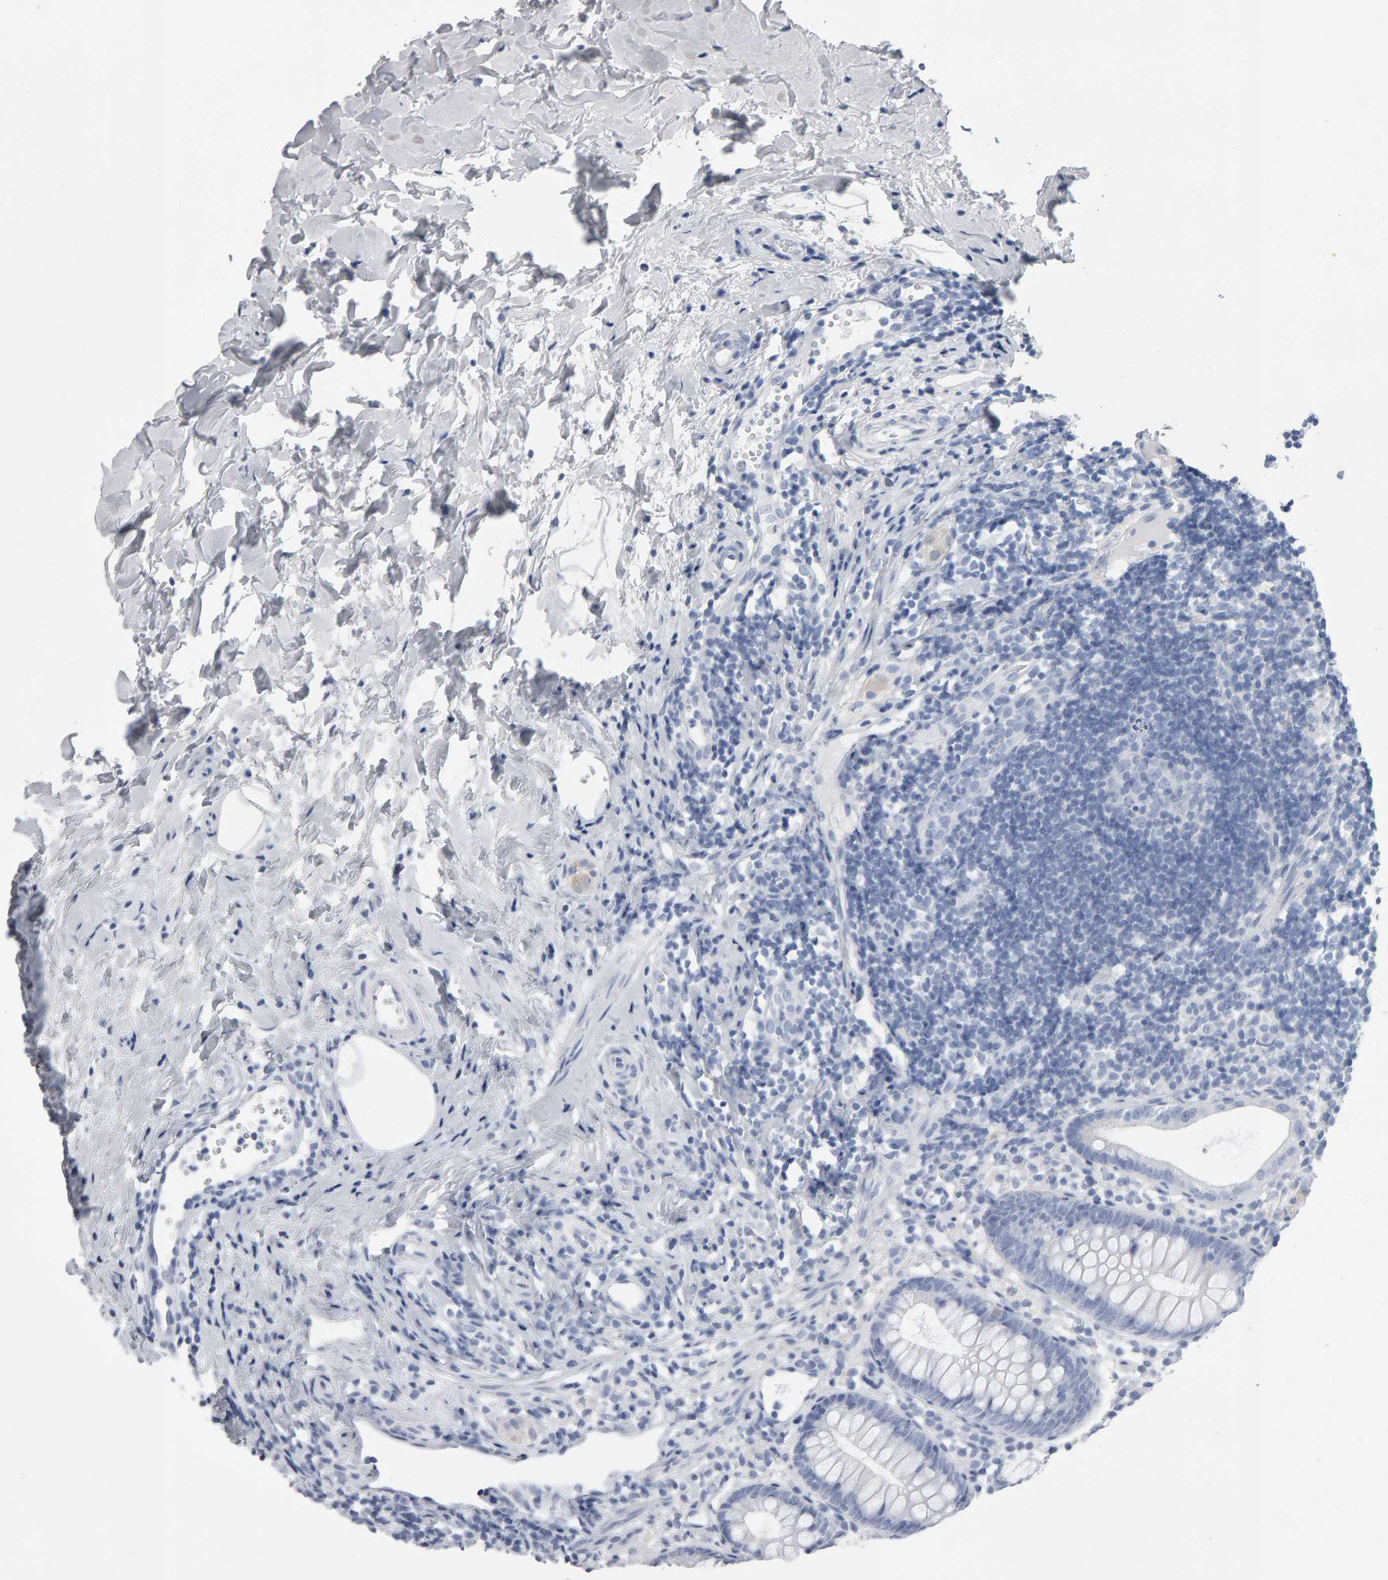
{"staining": {"intensity": "negative", "quantity": "none", "location": "none"}, "tissue": "appendix", "cell_type": "Glandular cells", "image_type": "normal", "snomed": [{"axis": "morphology", "description": "Normal tissue, NOS"}, {"axis": "topography", "description": "Appendix"}], "caption": "IHC image of unremarkable appendix: appendix stained with DAB demonstrates no significant protein positivity in glandular cells. The staining is performed using DAB (3,3'-diaminobenzidine) brown chromogen with nuclei counter-stained in using hematoxylin.", "gene": "NCDN", "patient": {"sex": "female", "age": 20}}